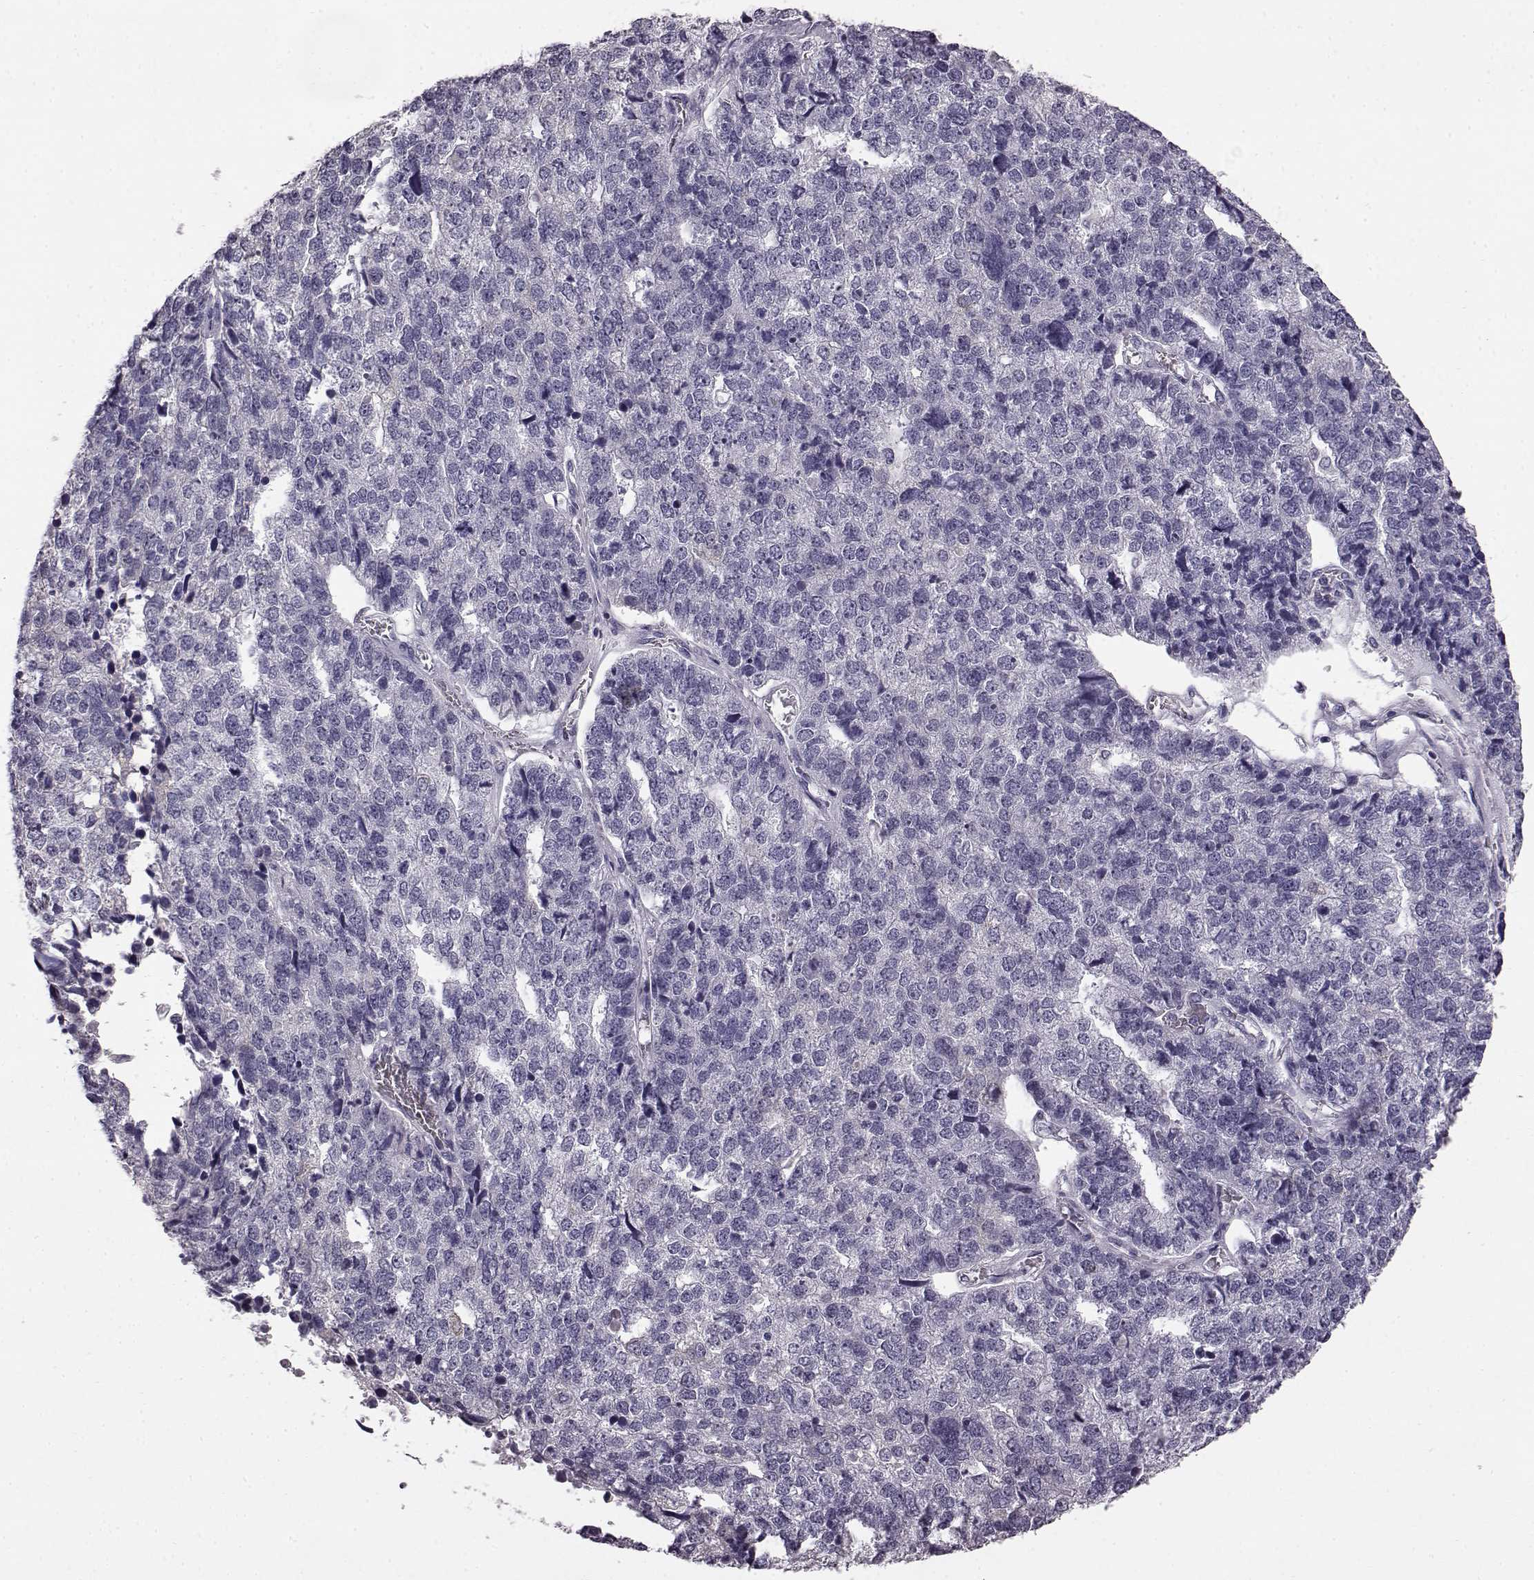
{"staining": {"intensity": "negative", "quantity": "none", "location": "none"}, "tissue": "stomach cancer", "cell_type": "Tumor cells", "image_type": "cancer", "snomed": [{"axis": "morphology", "description": "Adenocarcinoma, NOS"}, {"axis": "topography", "description": "Stomach"}], "caption": "DAB immunohistochemical staining of human stomach cancer shows no significant expression in tumor cells.", "gene": "ODAD4", "patient": {"sex": "male", "age": 69}}